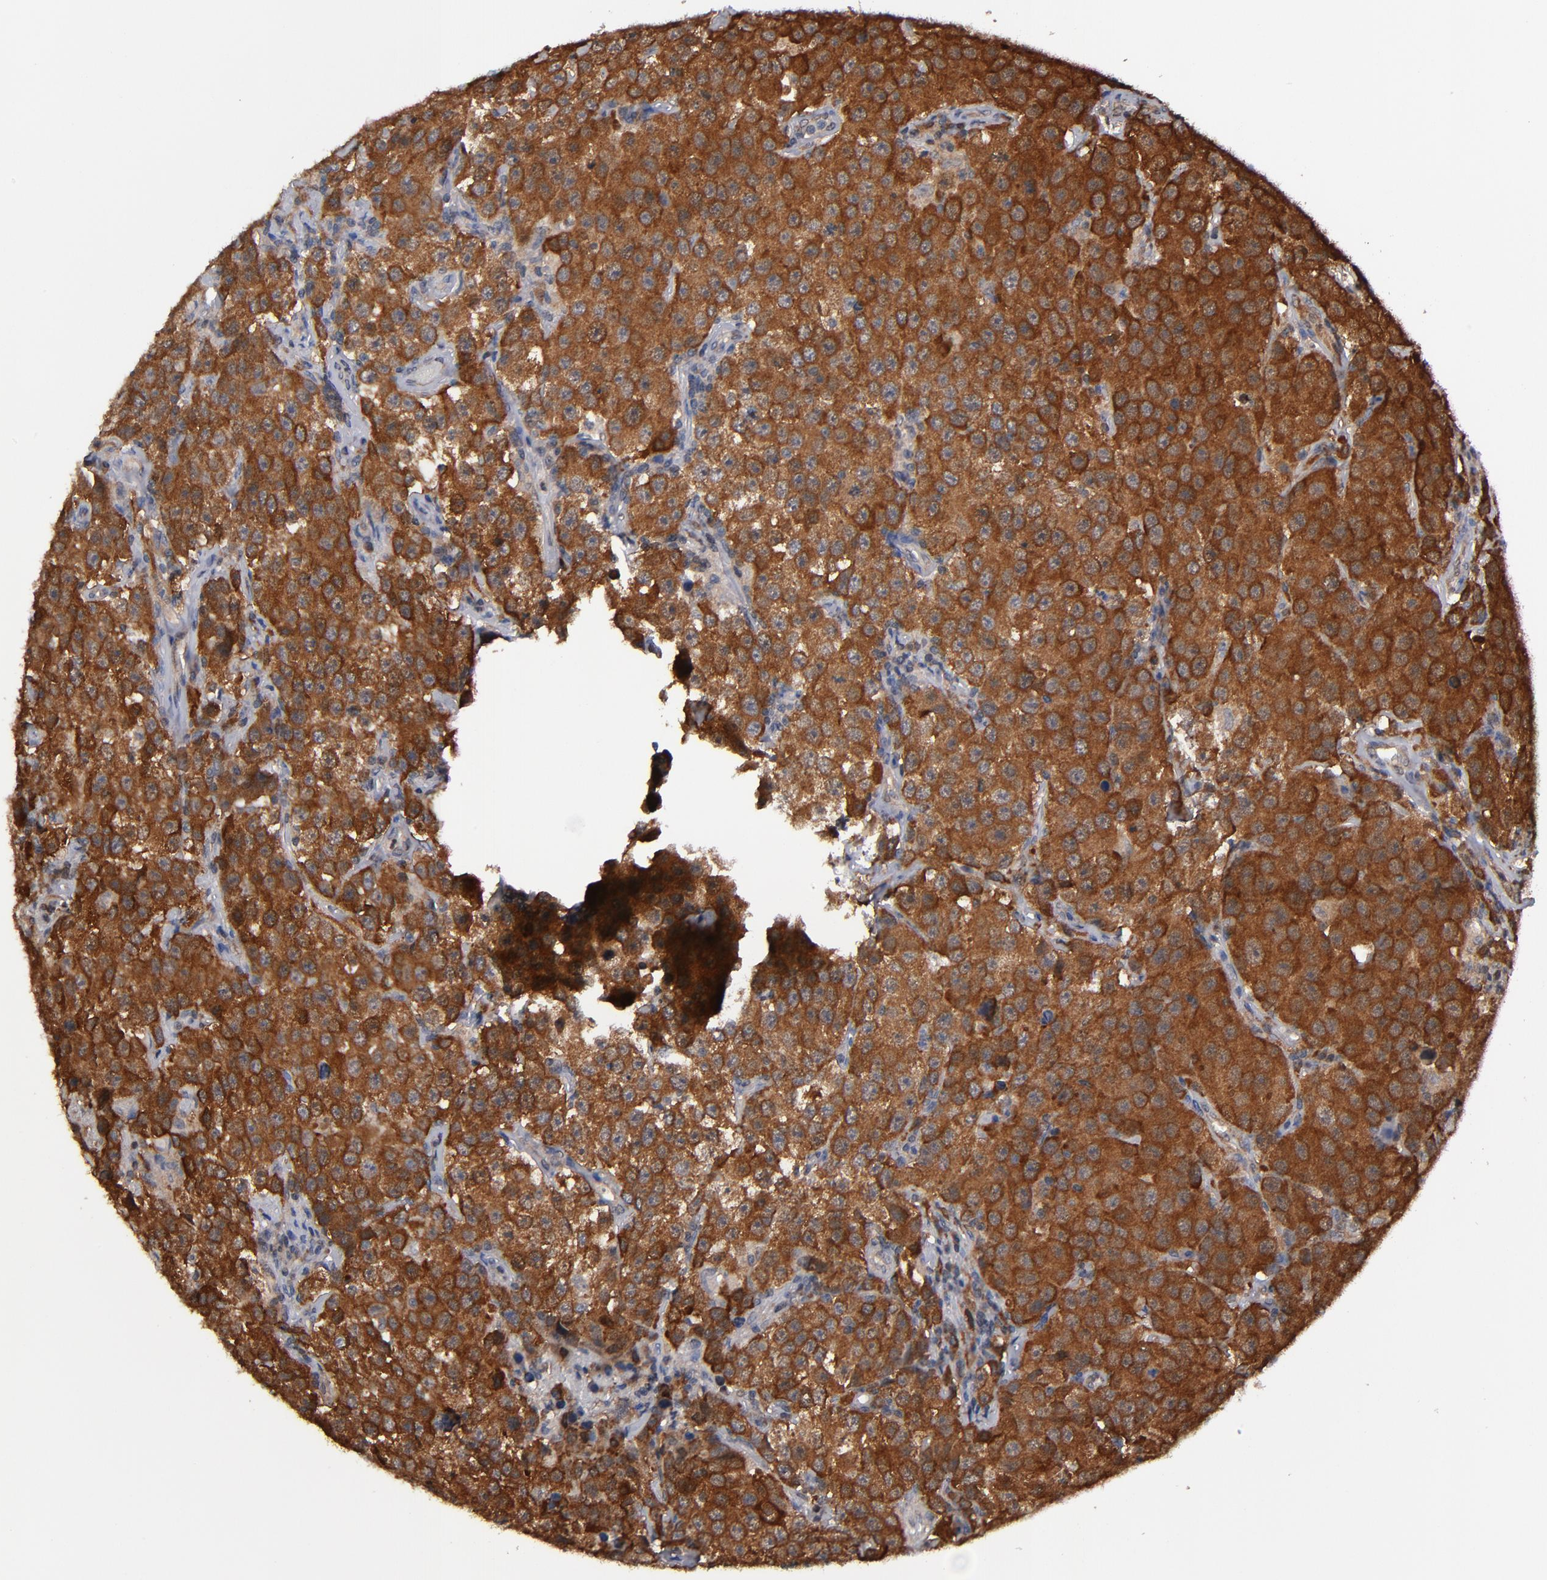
{"staining": {"intensity": "strong", "quantity": ">75%", "location": "cytoplasmic/membranous"}, "tissue": "testis cancer", "cell_type": "Tumor cells", "image_type": "cancer", "snomed": [{"axis": "morphology", "description": "Seminoma, NOS"}, {"axis": "topography", "description": "Testis"}], "caption": "Protein expression analysis of testis cancer displays strong cytoplasmic/membranous staining in approximately >75% of tumor cells. (DAB IHC with brightfield microscopy, high magnification).", "gene": "ALG13", "patient": {"sex": "male", "age": 52}}